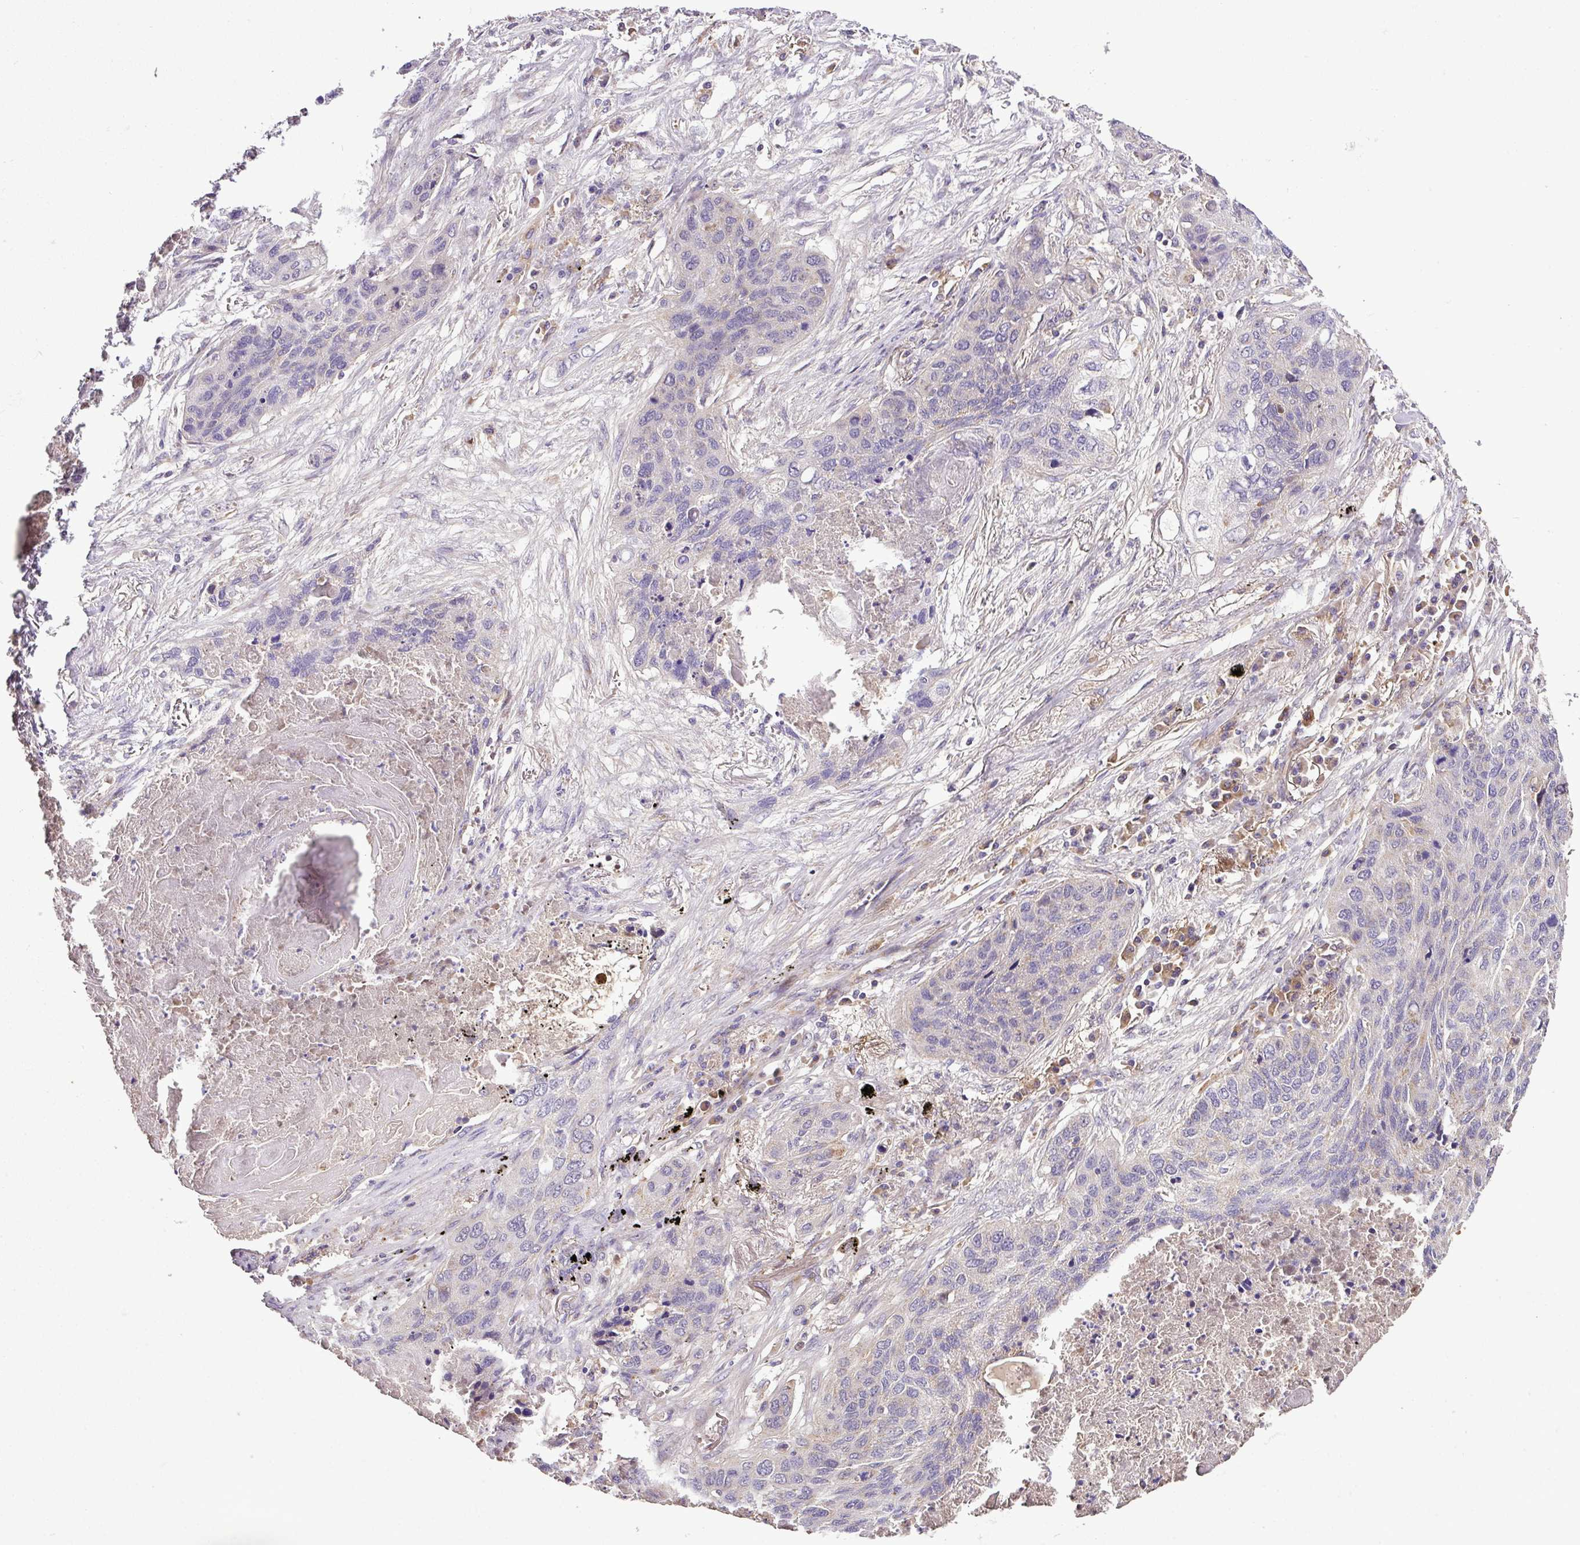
{"staining": {"intensity": "negative", "quantity": "none", "location": "none"}, "tissue": "lung cancer", "cell_type": "Tumor cells", "image_type": "cancer", "snomed": [{"axis": "morphology", "description": "Squamous cell carcinoma, NOS"}, {"axis": "topography", "description": "Lung"}], "caption": "Protein analysis of lung cancer (squamous cell carcinoma) displays no significant expression in tumor cells.", "gene": "ZNF513", "patient": {"sex": "female", "age": 63}}